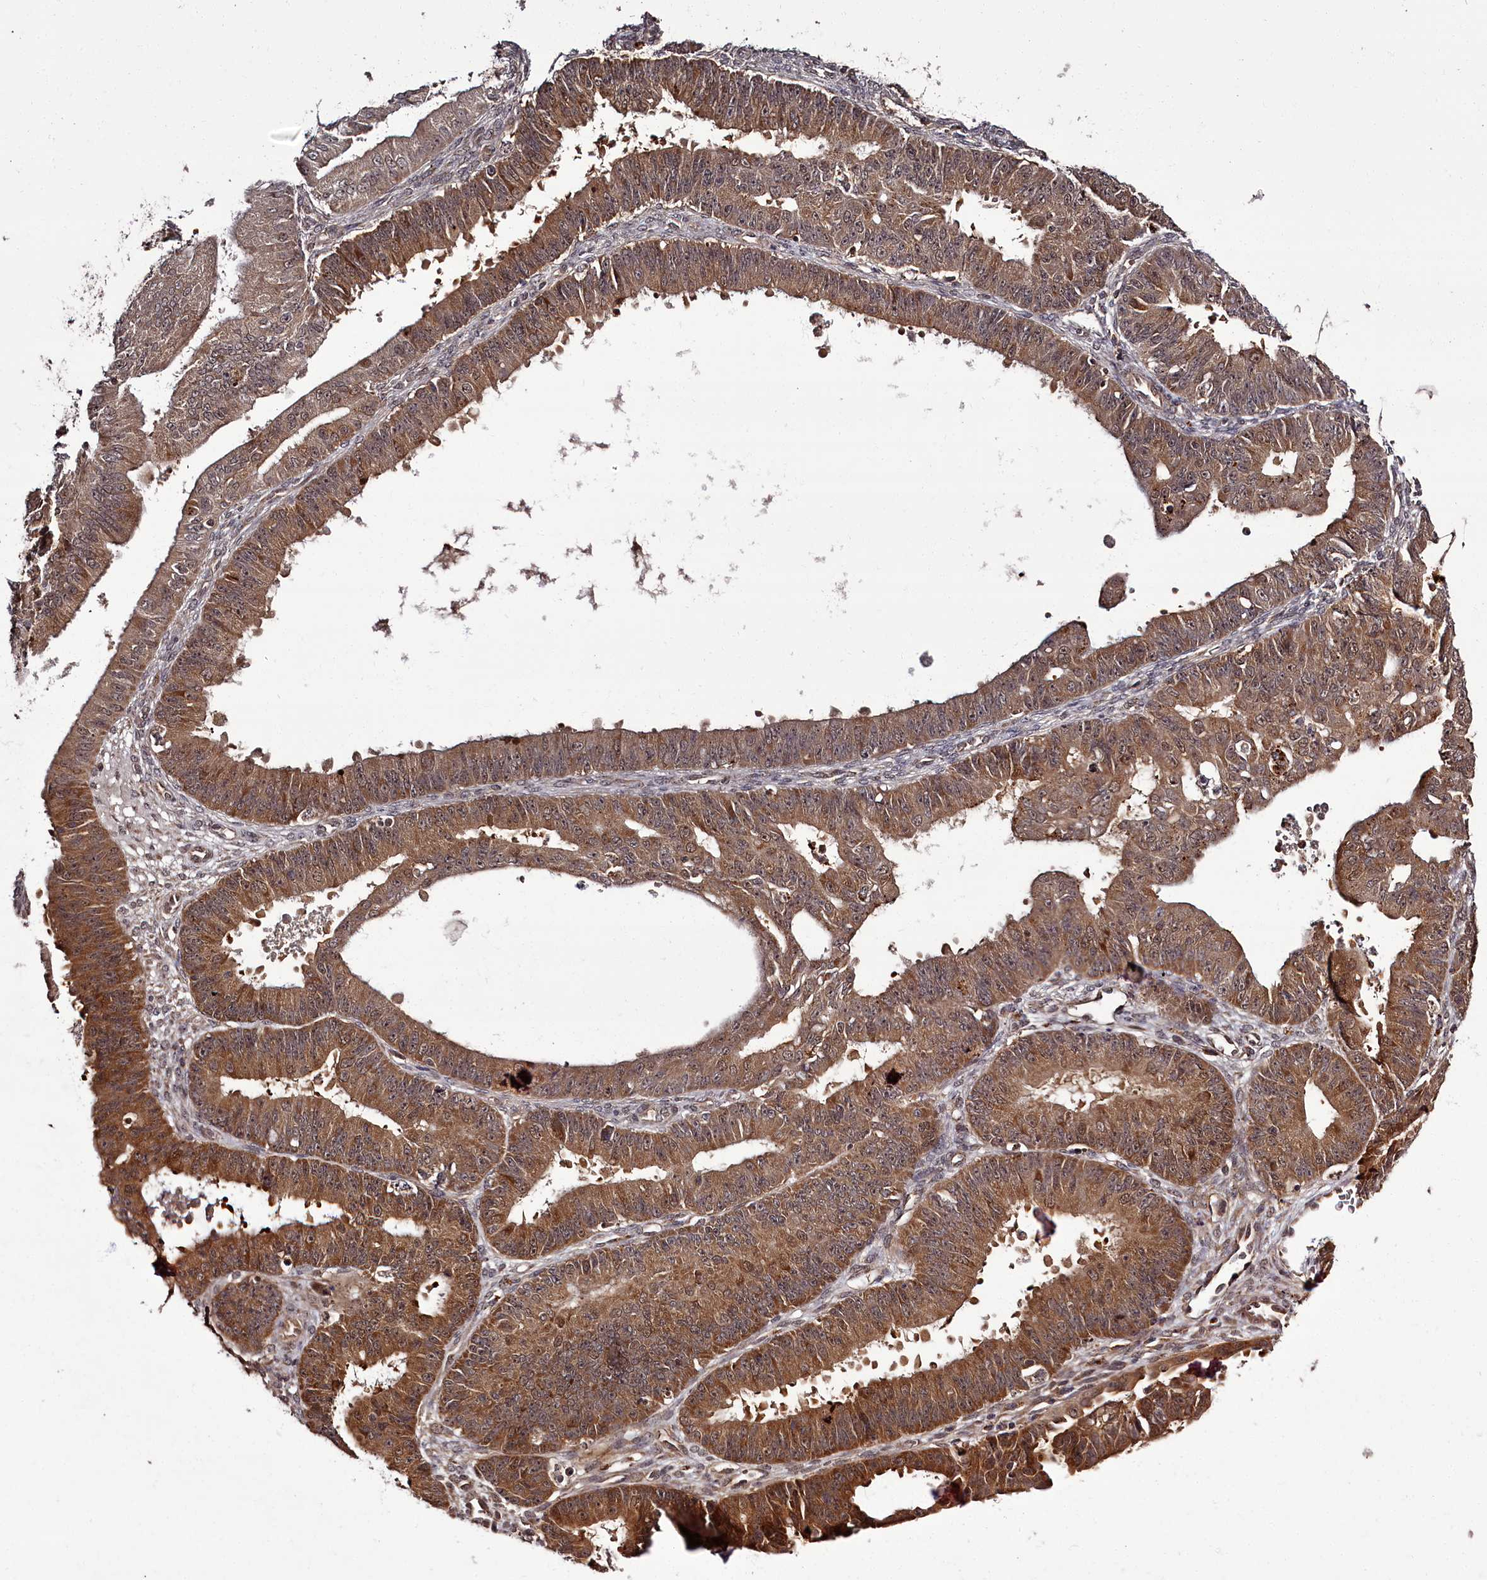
{"staining": {"intensity": "moderate", "quantity": ">75%", "location": "cytoplasmic/membranous"}, "tissue": "ovarian cancer", "cell_type": "Tumor cells", "image_type": "cancer", "snomed": [{"axis": "morphology", "description": "Carcinoma, endometroid"}, {"axis": "topography", "description": "Appendix"}, {"axis": "topography", "description": "Ovary"}], "caption": "Protein analysis of ovarian endometroid carcinoma tissue displays moderate cytoplasmic/membranous expression in approximately >75% of tumor cells.", "gene": "PCBP2", "patient": {"sex": "female", "age": 42}}